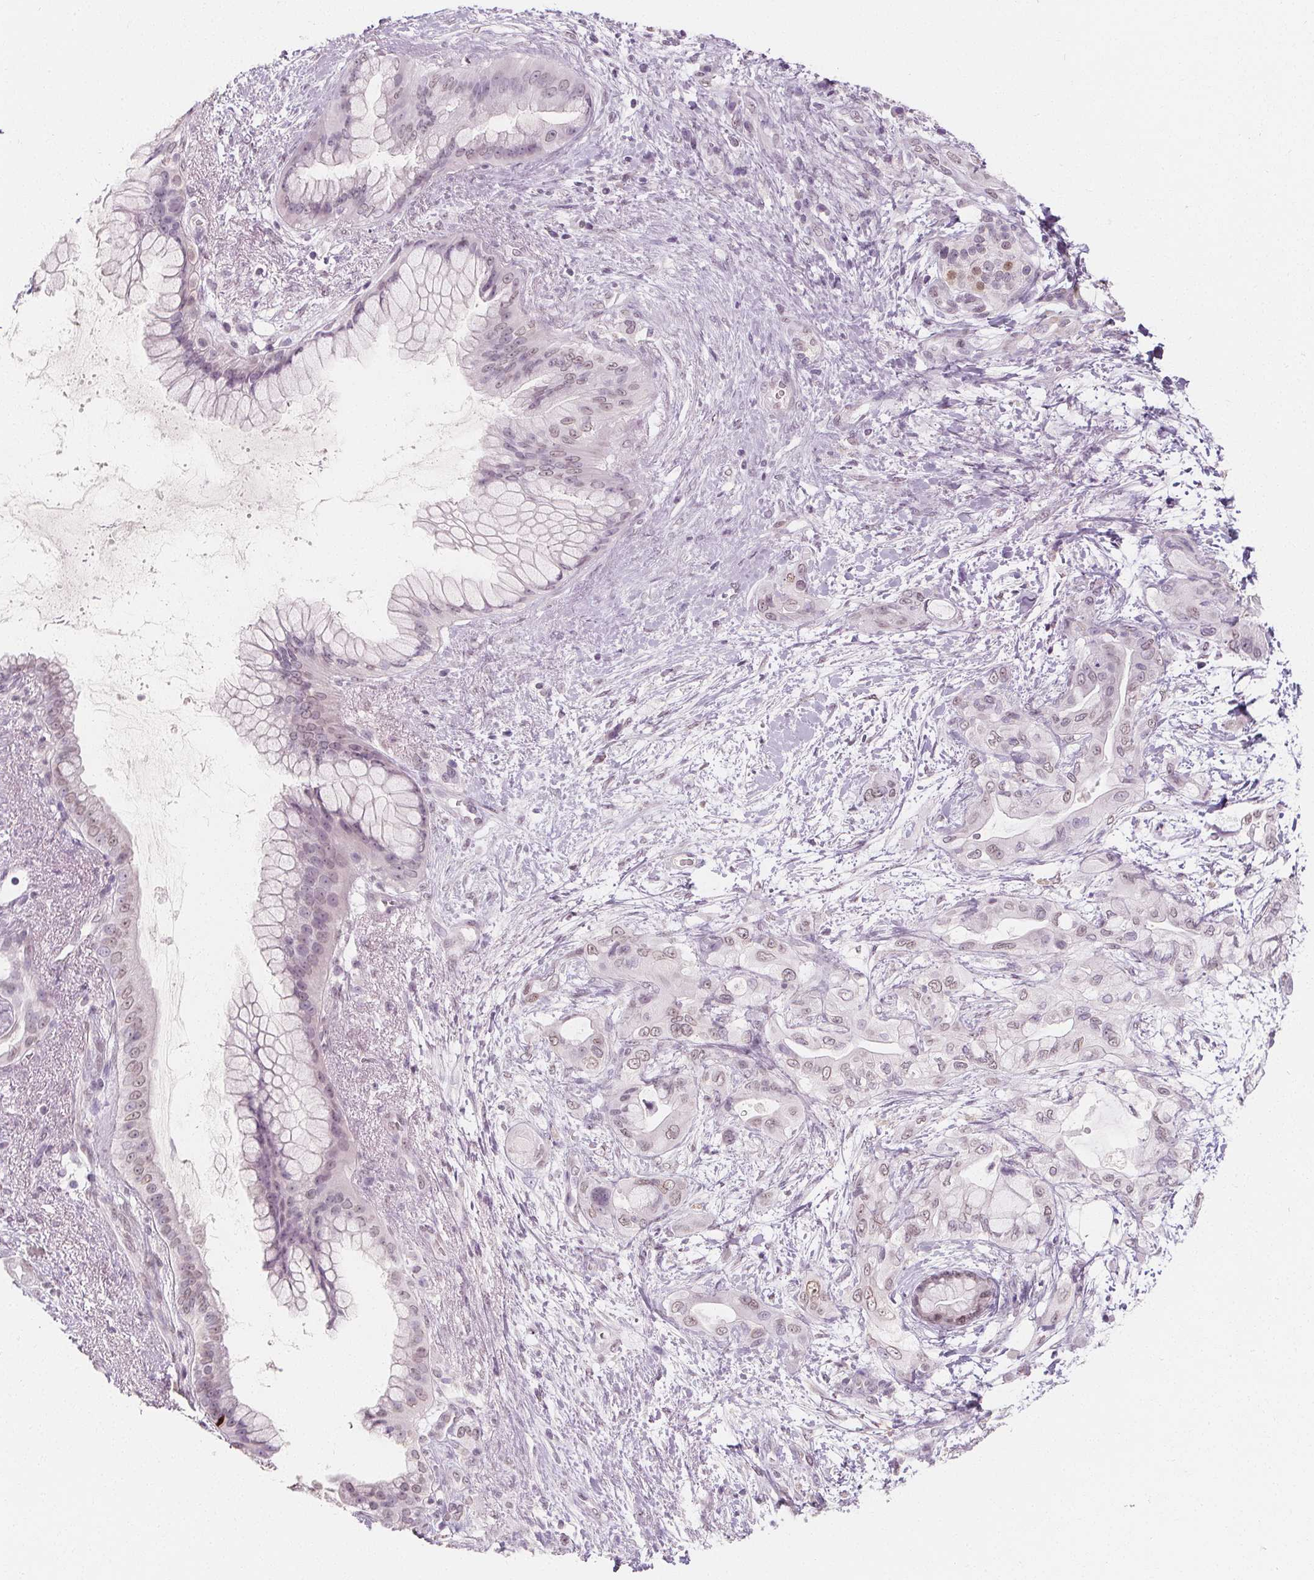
{"staining": {"intensity": "negative", "quantity": "none", "location": "none"}, "tissue": "pancreatic cancer", "cell_type": "Tumor cells", "image_type": "cancer", "snomed": [{"axis": "morphology", "description": "Adenocarcinoma, NOS"}, {"axis": "topography", "description": "Pancreas"}], "caption": "Photomicrograph shows no protein staining in tumor cells of pancreatic cancer tissue.", "gene": "DBX2", "patient": {"sex": "male", "age": 71}}